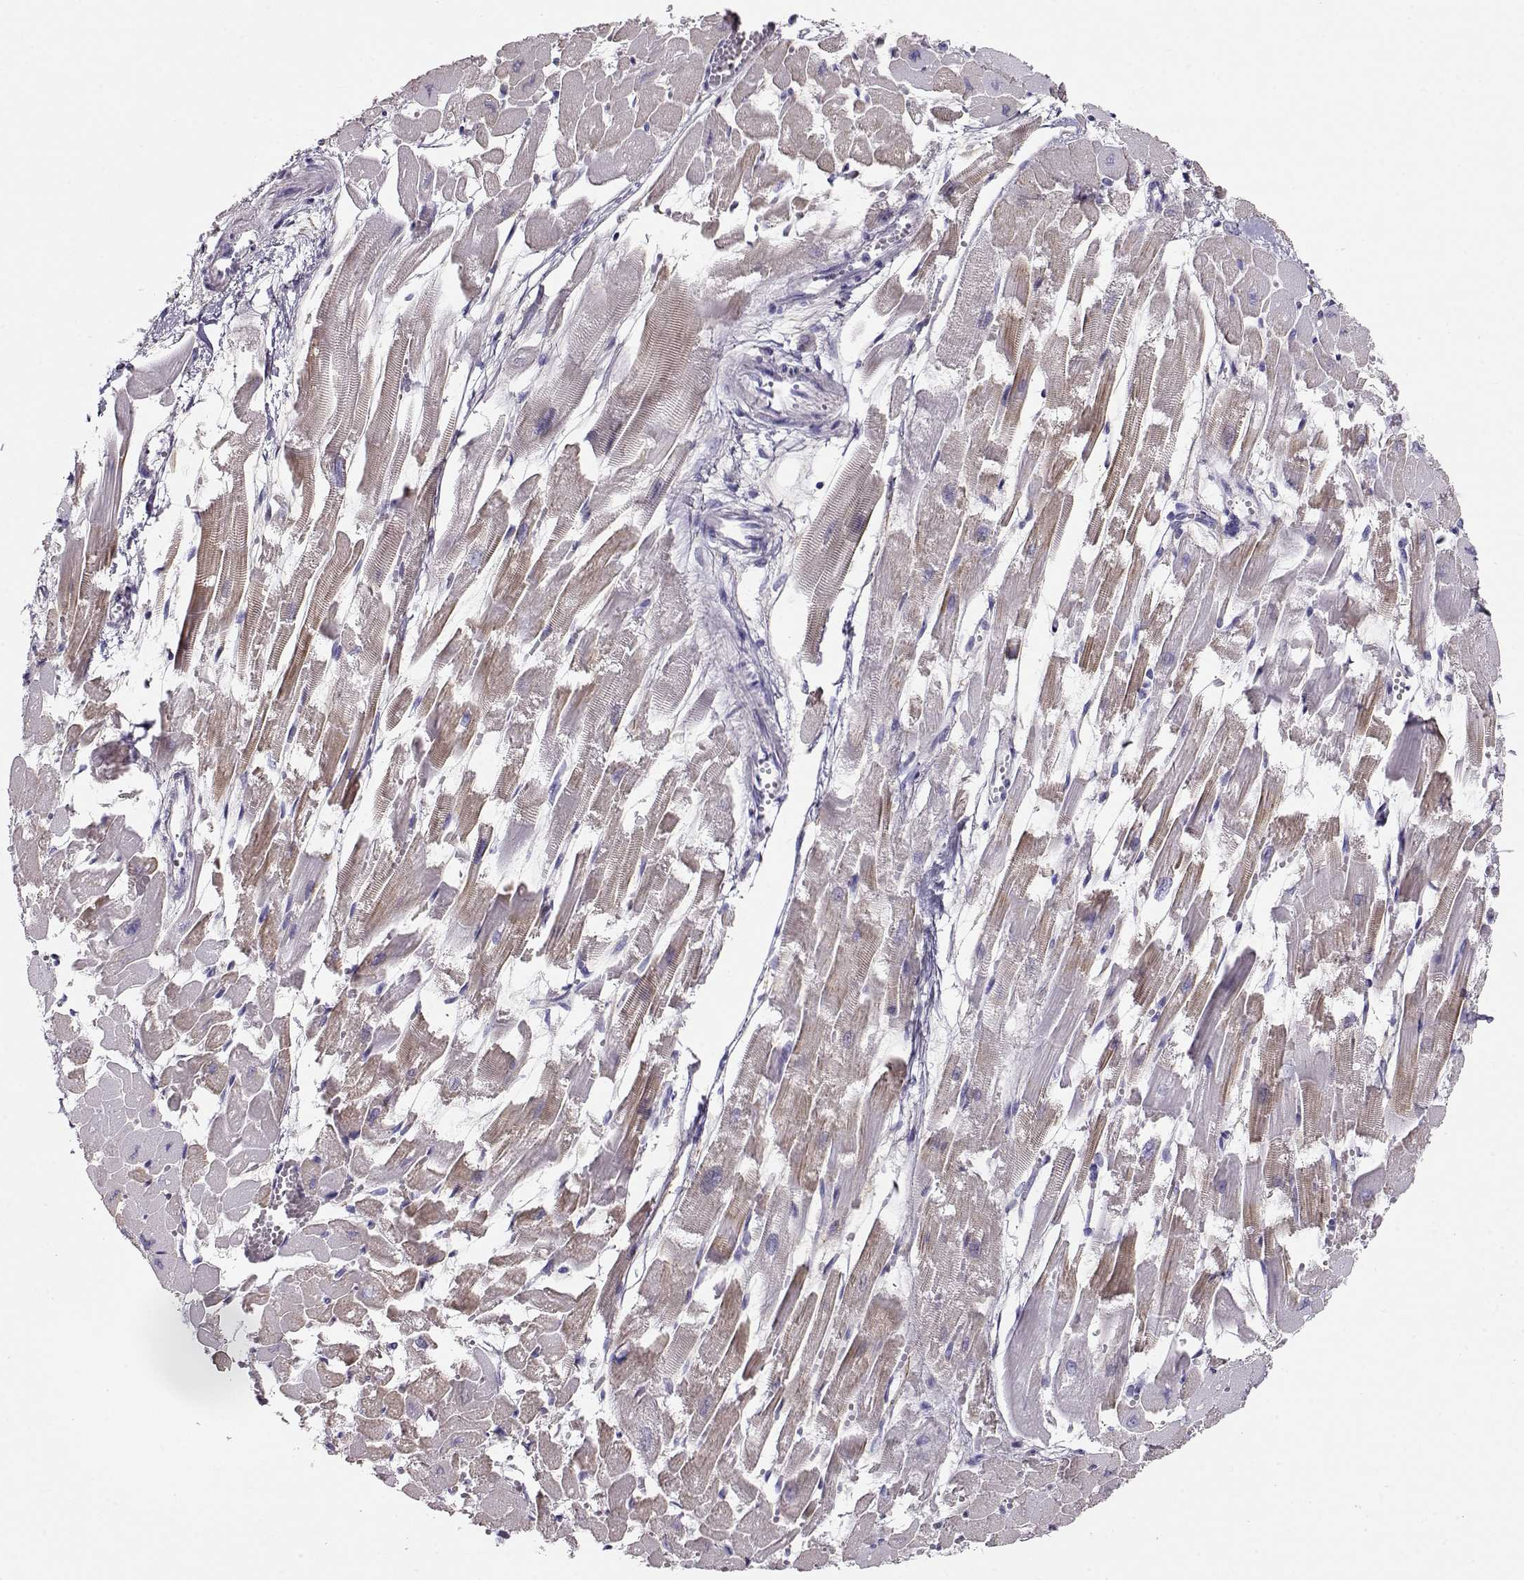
{"staining": {"intensity": "moderate", "quantity": "<25%", "location": "cytoplasmic/membranous"}, "tissue": "heart muscle", "cell_type": "Cardiomyocytes", "image_type": "normal", "snomed": [{"axis": "morphology", "description": "Normal tissue, NOS"}, {"axis": "topography", "description": "Heart"}], "caption": "High-magnification brightfield microscopy of benign heart muscle stained with DAB (3,3'-diaminobenzidine) (brown) and counterstained with hematoxylin (blue). cardiomyocytes exhibit moderate cytoplasmic/membranous positivity is present in about<25% of cells.", "gene": "RBM44", "patient": {"sex": "female", "age": 52}}